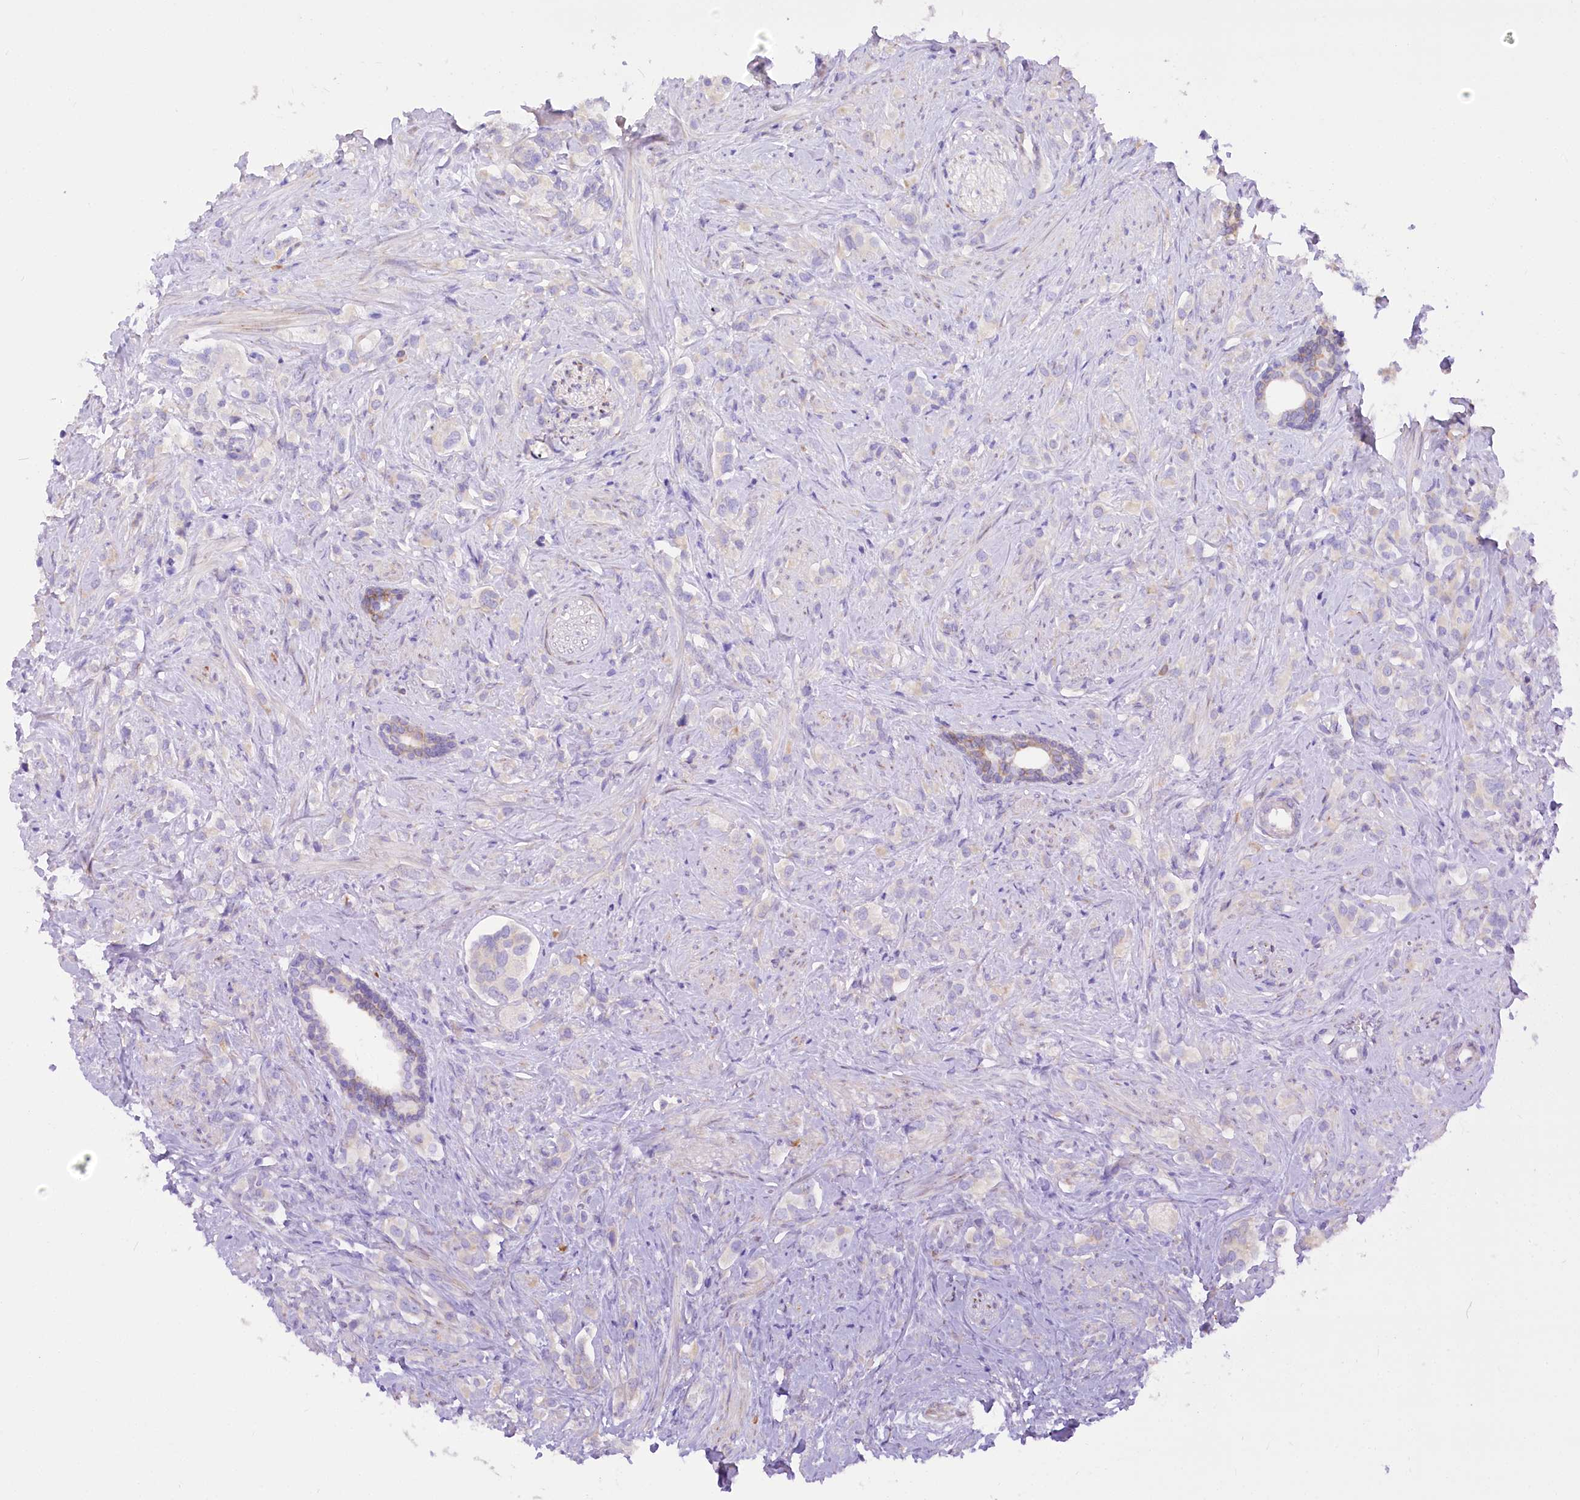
{"staining": {"intensity": "negative", "quantity": "none", "location": "none"}, "tissue": "prostate cancer", "cell_type": "Tumor cells", "image_type": "cancer", "snomed": [{"axis": "morphology", "description": "Adenocarcinoma, High grade"}, {"axis": "topography", "description": "Prostate"}], "caption": "There is no significant staining in tumor cells of prostate adenocarcinoma (high-grade).", "gene": "STT3B", "patient": {"sex": "male", "age": 63}}